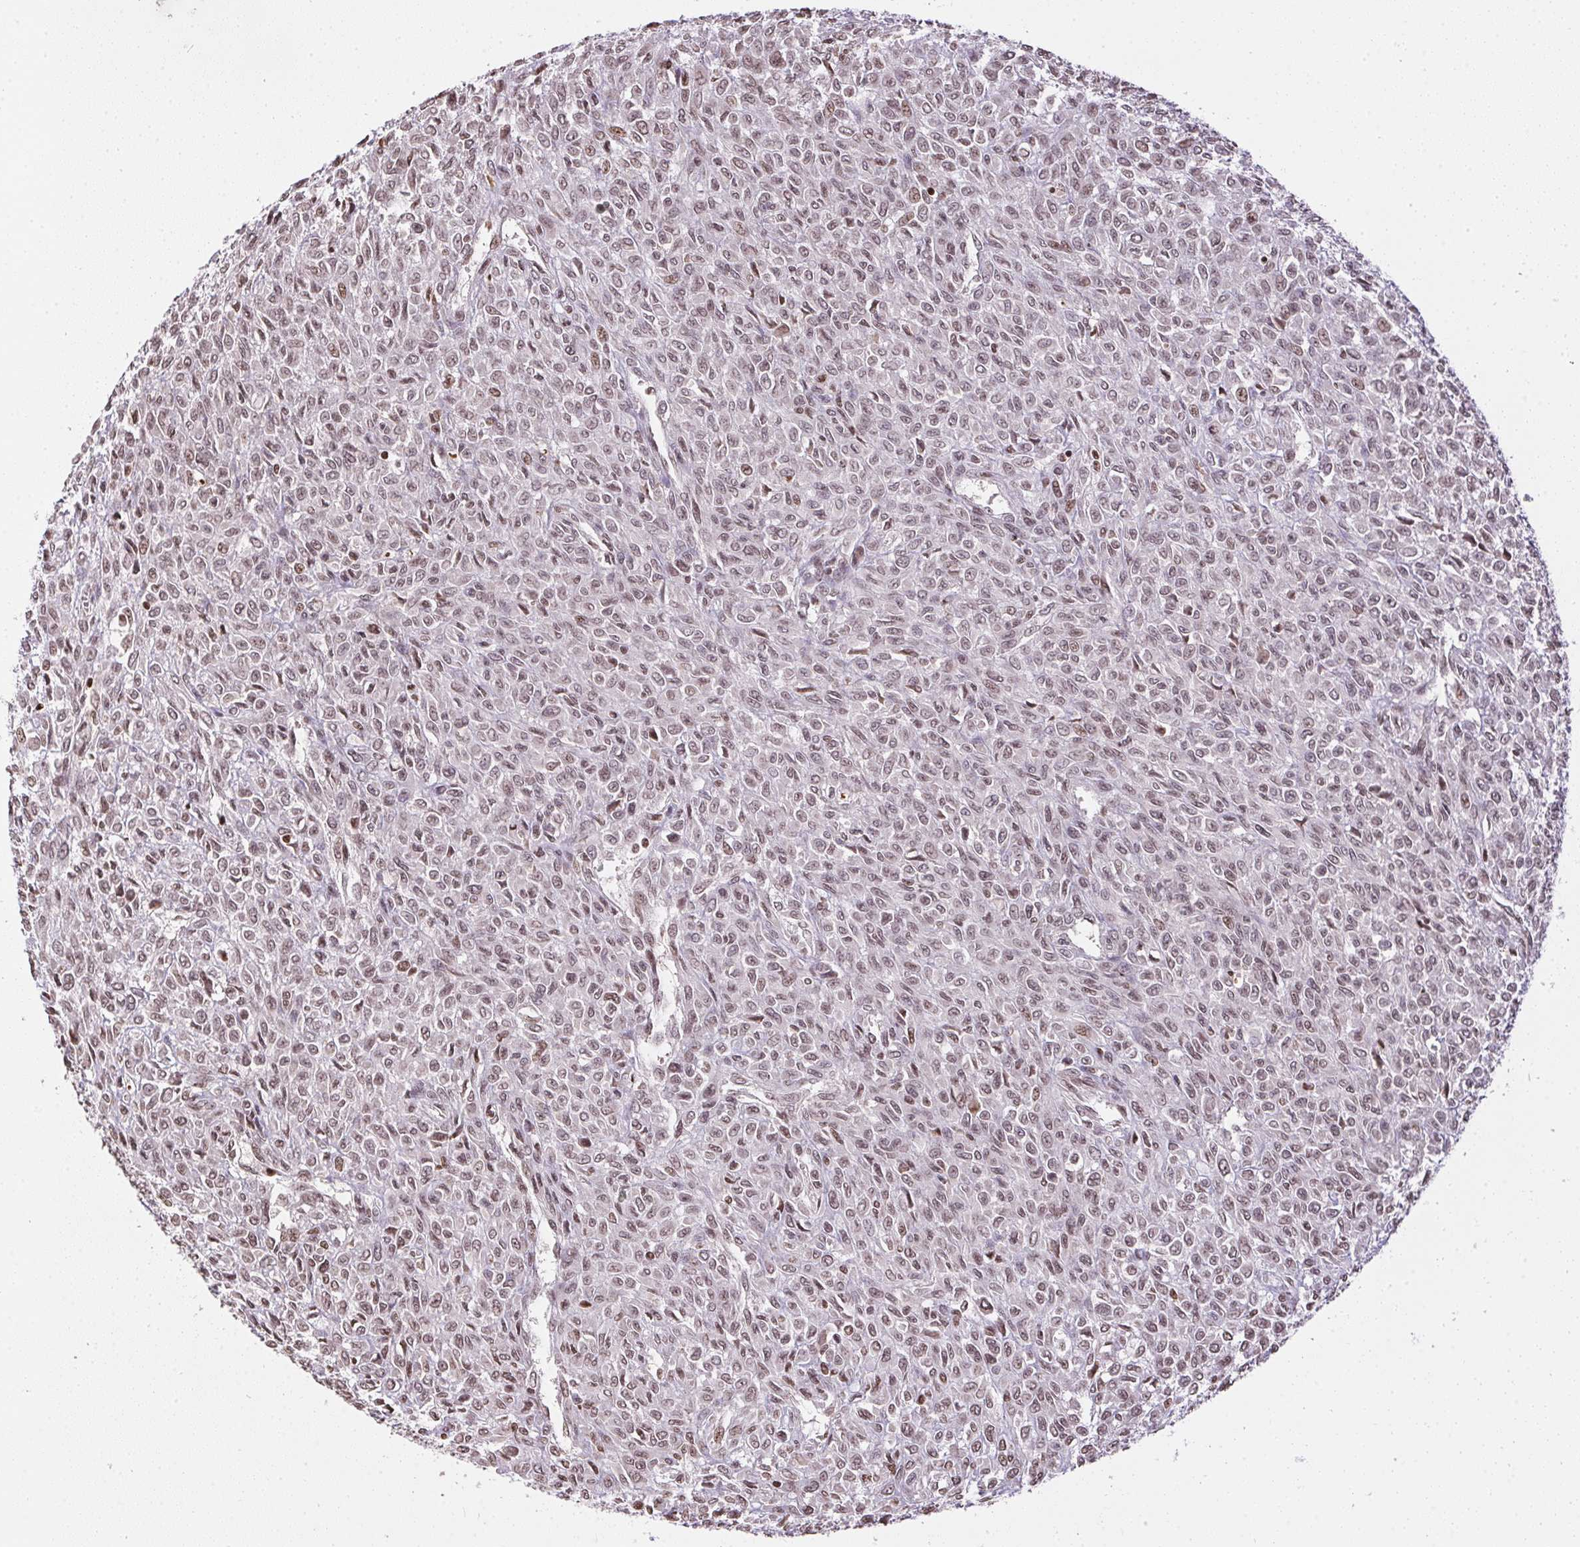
{"staining": {"intensity": "weak", "quantity": ">75%", "location": "nuclear"}, "tissue": "renal cancer", "cell_type": "Tumor cells", "image_type": "cancer", "snomed": [{"axis": "morphology", "description": "Adenocarcinoma, NOS"}, {"axis": "topography", "description": "Kidney"}], "caption": "Immunohistochemical staining of renal adenocarcinoma exhibits low levels of weak nuclear positivity in about >75% of tumor cells. The protein is shown in brown color, while the nuclei are stained blue.", "gene": "RNF181", "patient": {"sex": "male", "age": 58}}